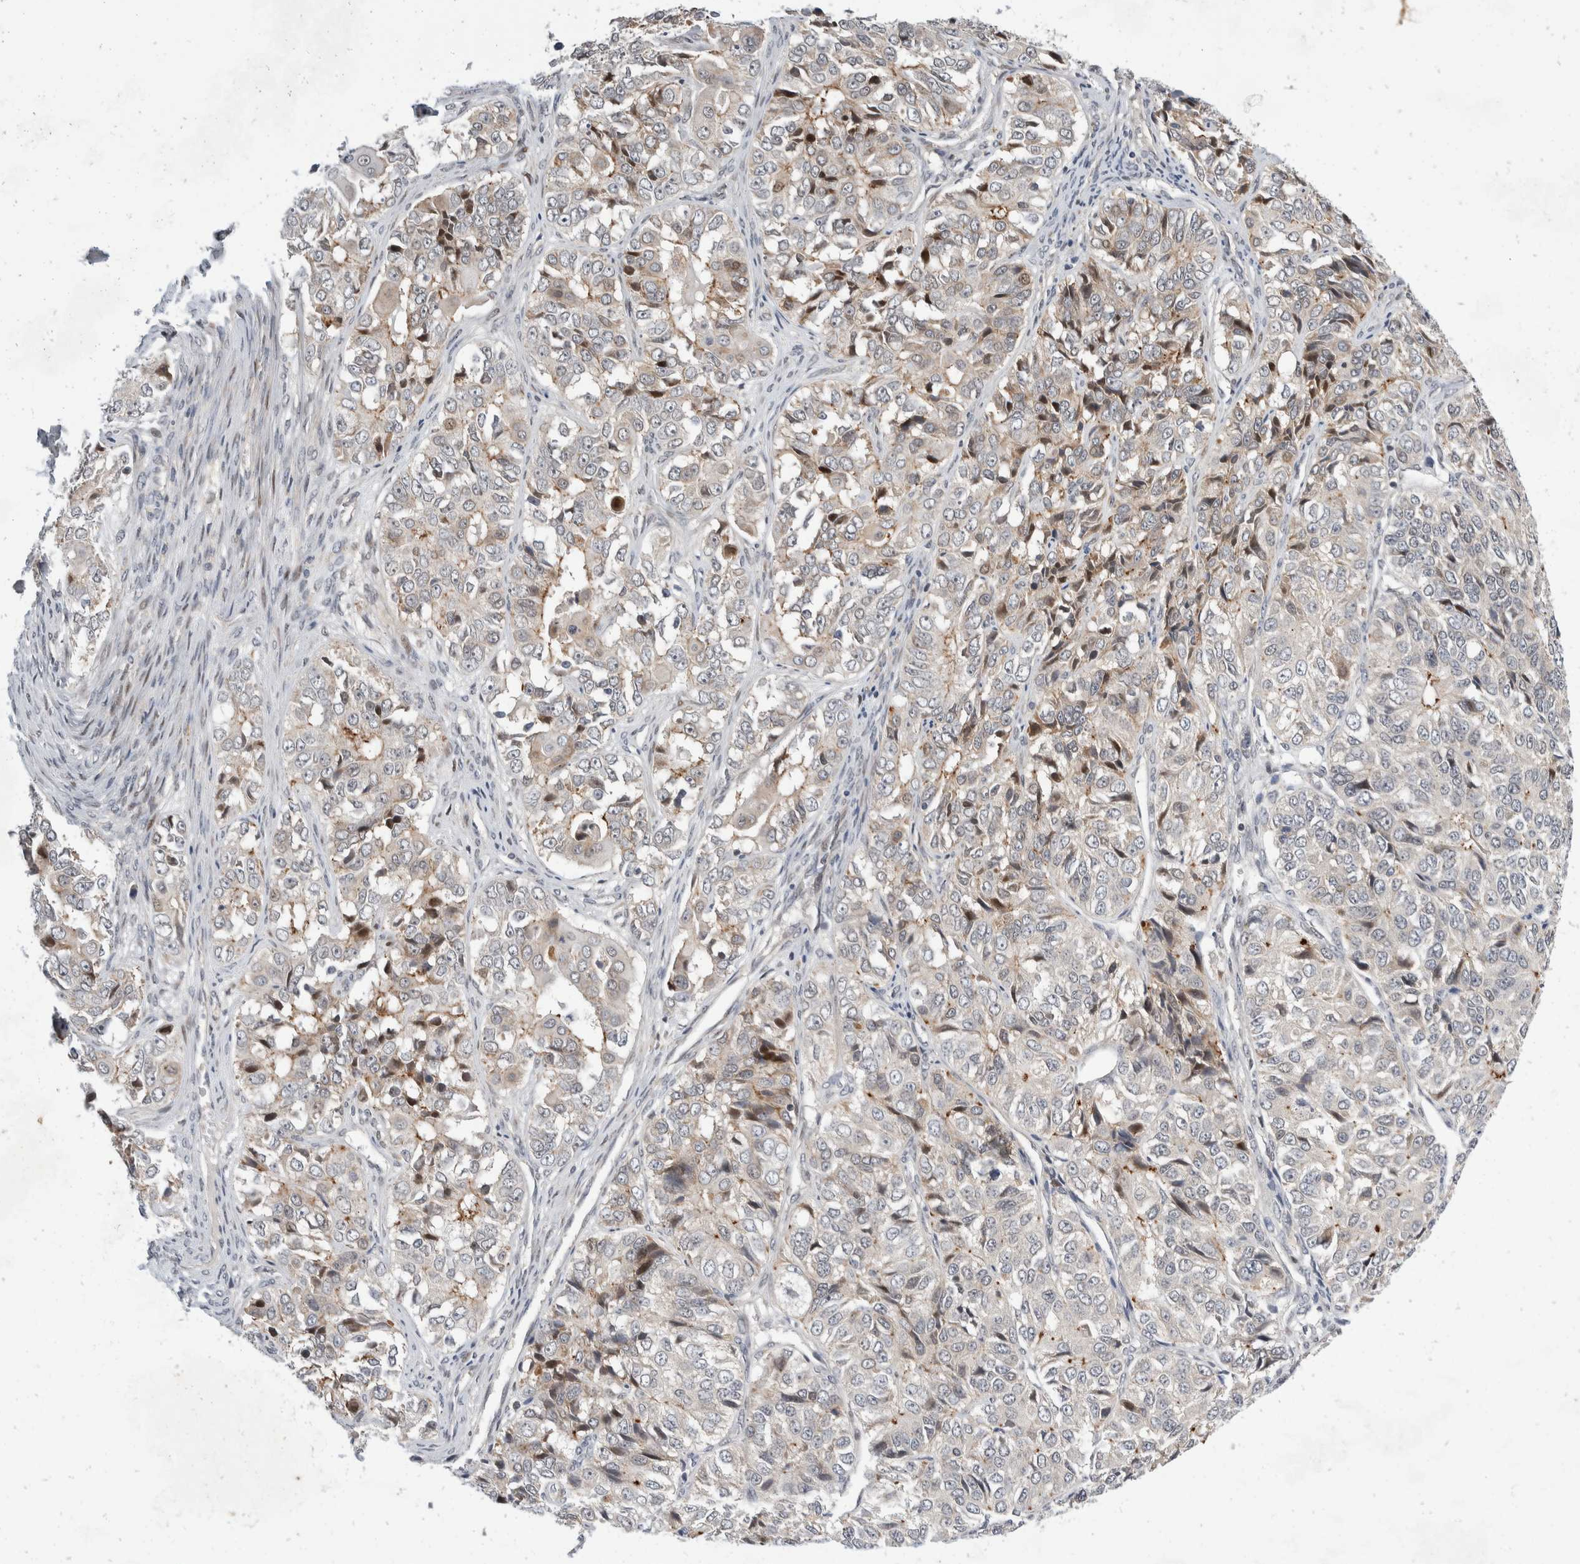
{"staining": {"intensity": "weak", "quantity": "<25%", "location": "cytoplasmic/membranous,nuclear"}, "tissue": "ovarian cancer", "cell_type": "Tumor cells", "image_type": "cancer", "snomed": [{"axis": "morphology", "description": "Carcinoma, endometroid"}, {"axis": "topography", "description": "Ovary"}], "caption": "An IHC micrograph of ovarian endometroid carcinoma is shown. There is no staining in tumor cells of ovarian endometroid carcinoma.", "gene": "ZNF703", "patient": {"sex": "female", "age": 51}}